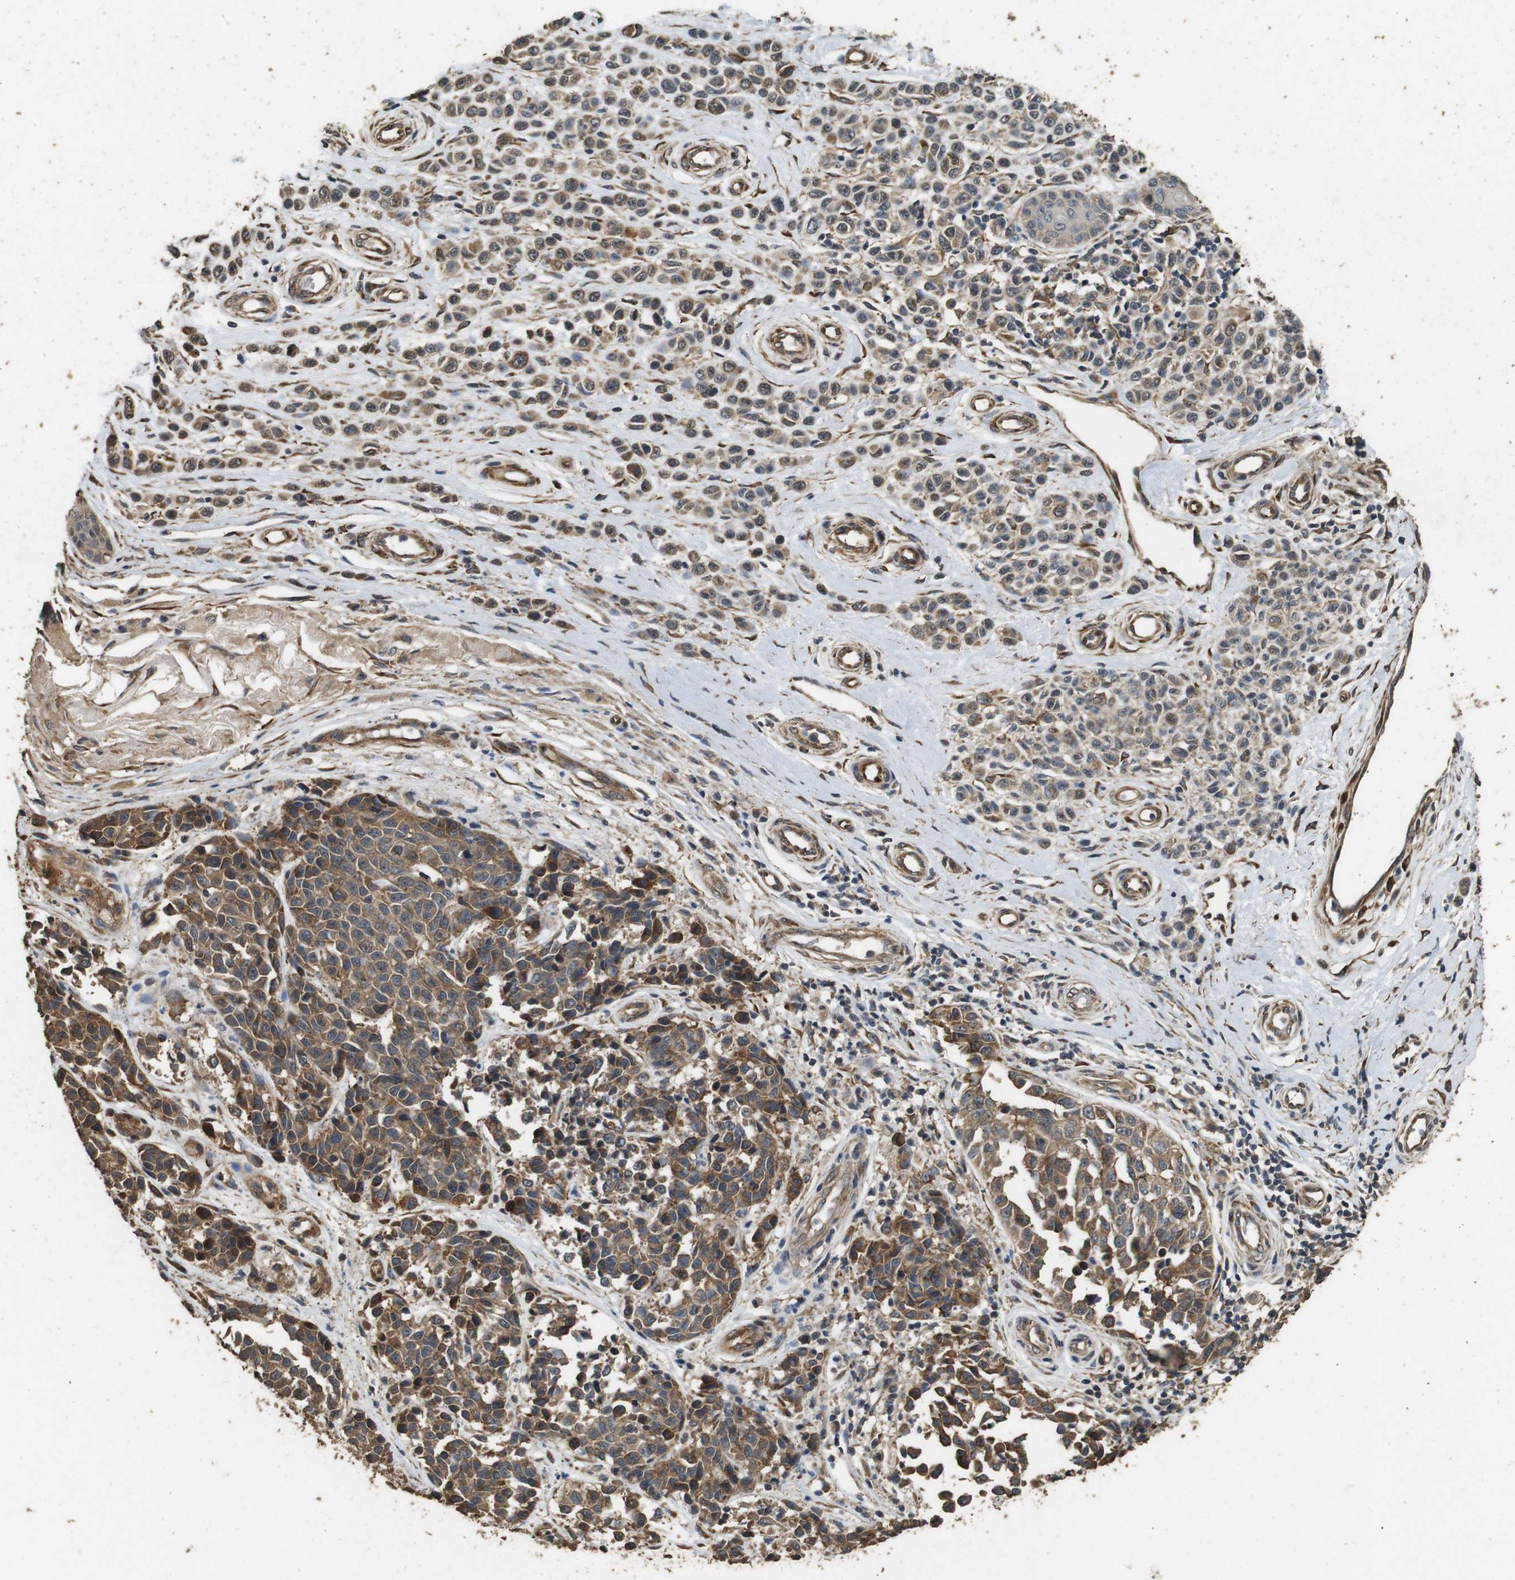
{"staining": {"intensity": "moderate", "quantity": ">75%", "location": "cytoplasmic/membranous"}, "tissue": "melanoma", "cell_type": "Tumor cells", "image_type": "cancer", "snomed": [{"axis": "morphology", "description": "Malignant melanoma, NOS"}, {"axis": "topography", "description": "Skin"}], "caption": "Malignant melanoma stained for a protein (brown) demonstrates moderate cytoplasmic/membranous positive positivity in approximately >75% of tumor cells.", "gene": "CNPY4", "patient": {"sex": "female", "age": 64}}